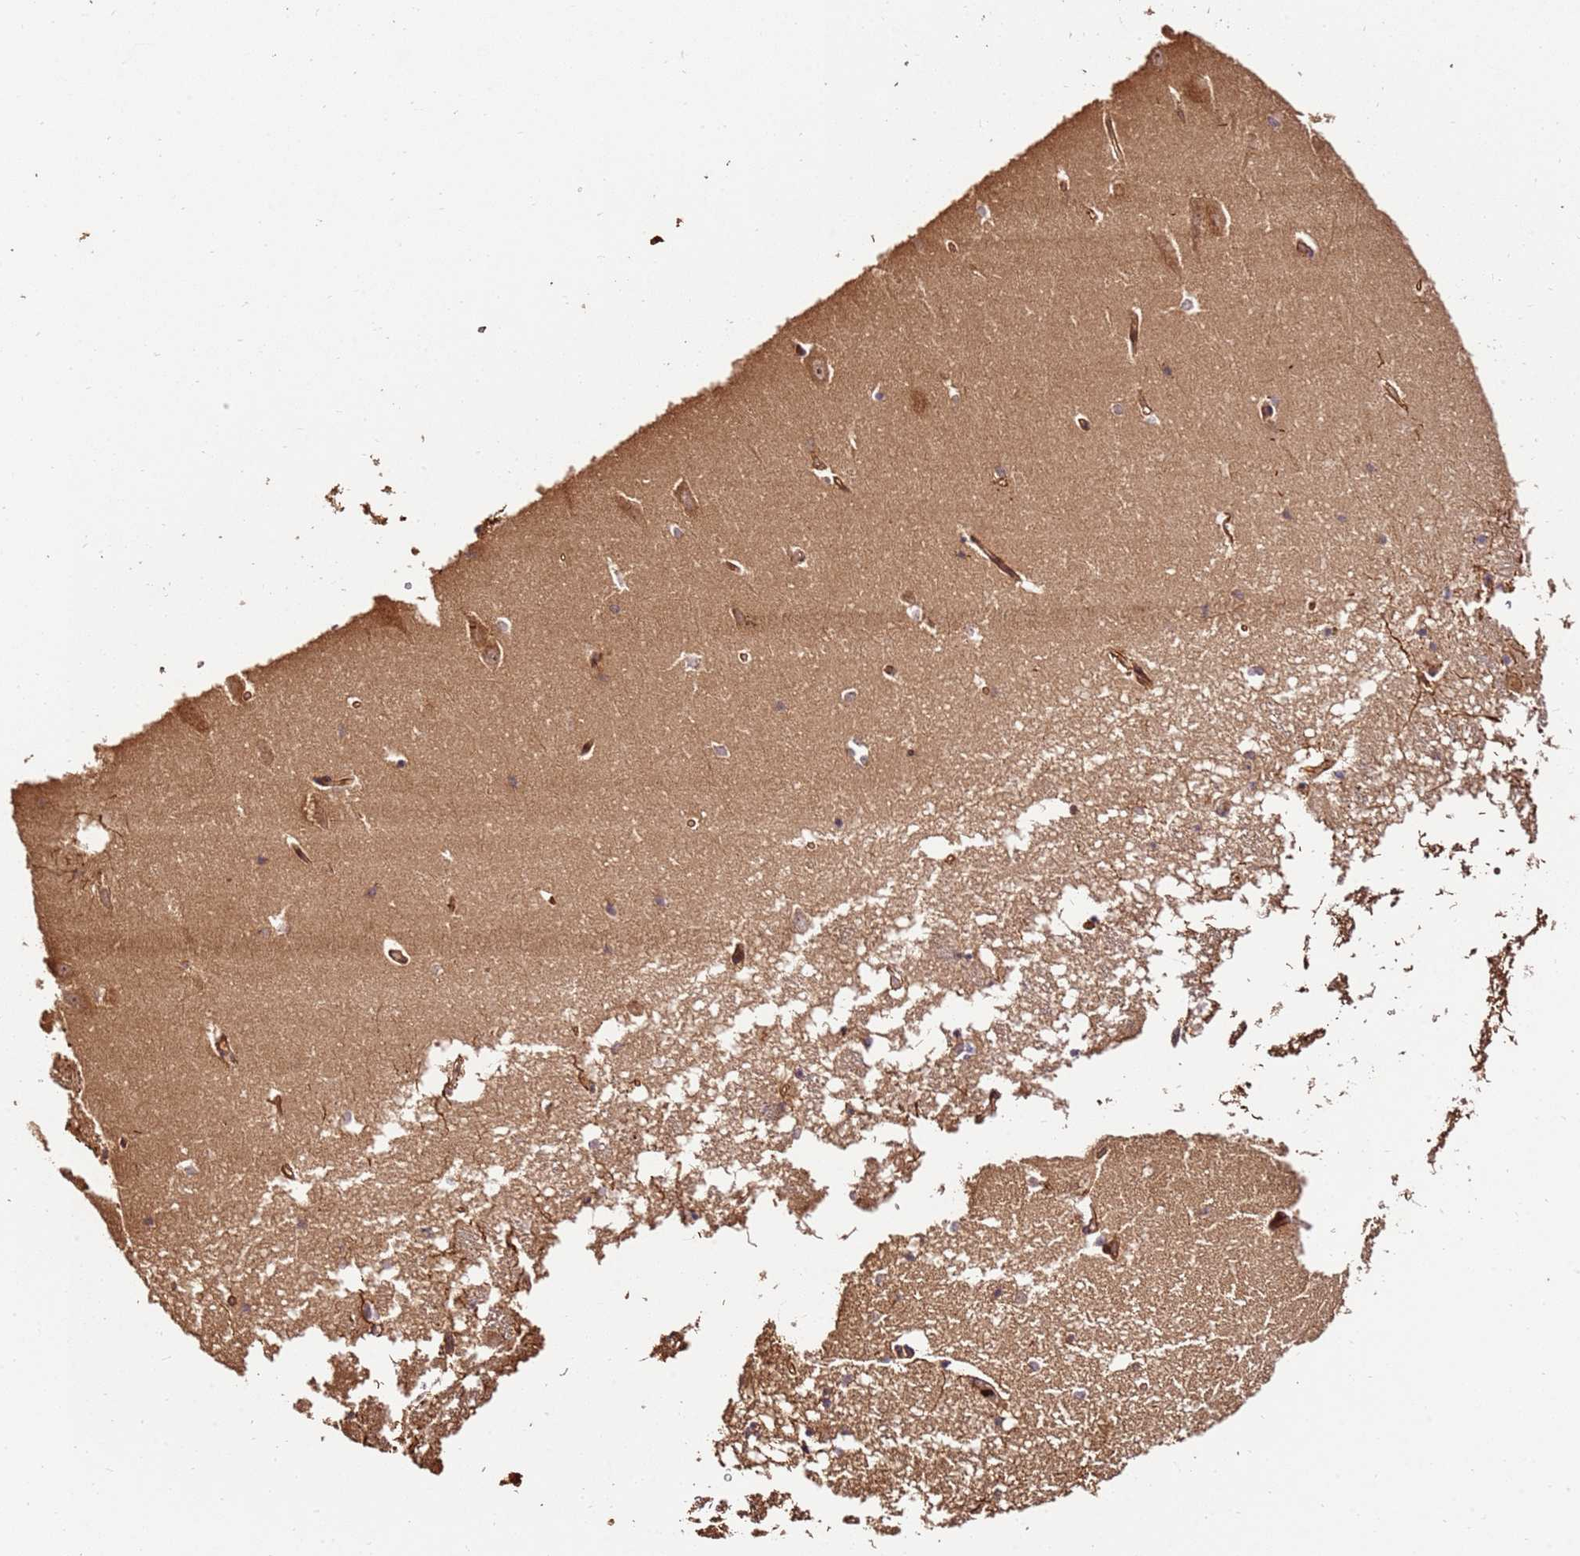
{"staining": {"intensity": "weak", "quantity": ">75%", "location": "cytoplasmic/membranous"}, "tissue": "hippocampus", "cell_type": "Glial cells", "image_type": "normal", "snomed": [{"axis": "morphology", "description": "Normal tissue, NOS"}, {"axis": "topography", "description": "Hippocampus"}], "caption": "A histopathology image of hippocampus stained for a protein reveals weak cytoplasmic/membranous brown staining in glial cells. (DAB IHC with brightfield microscopy, high magnification).", "gene": "KATNAL2", "patient": {"sex": "male", "age": 70}}